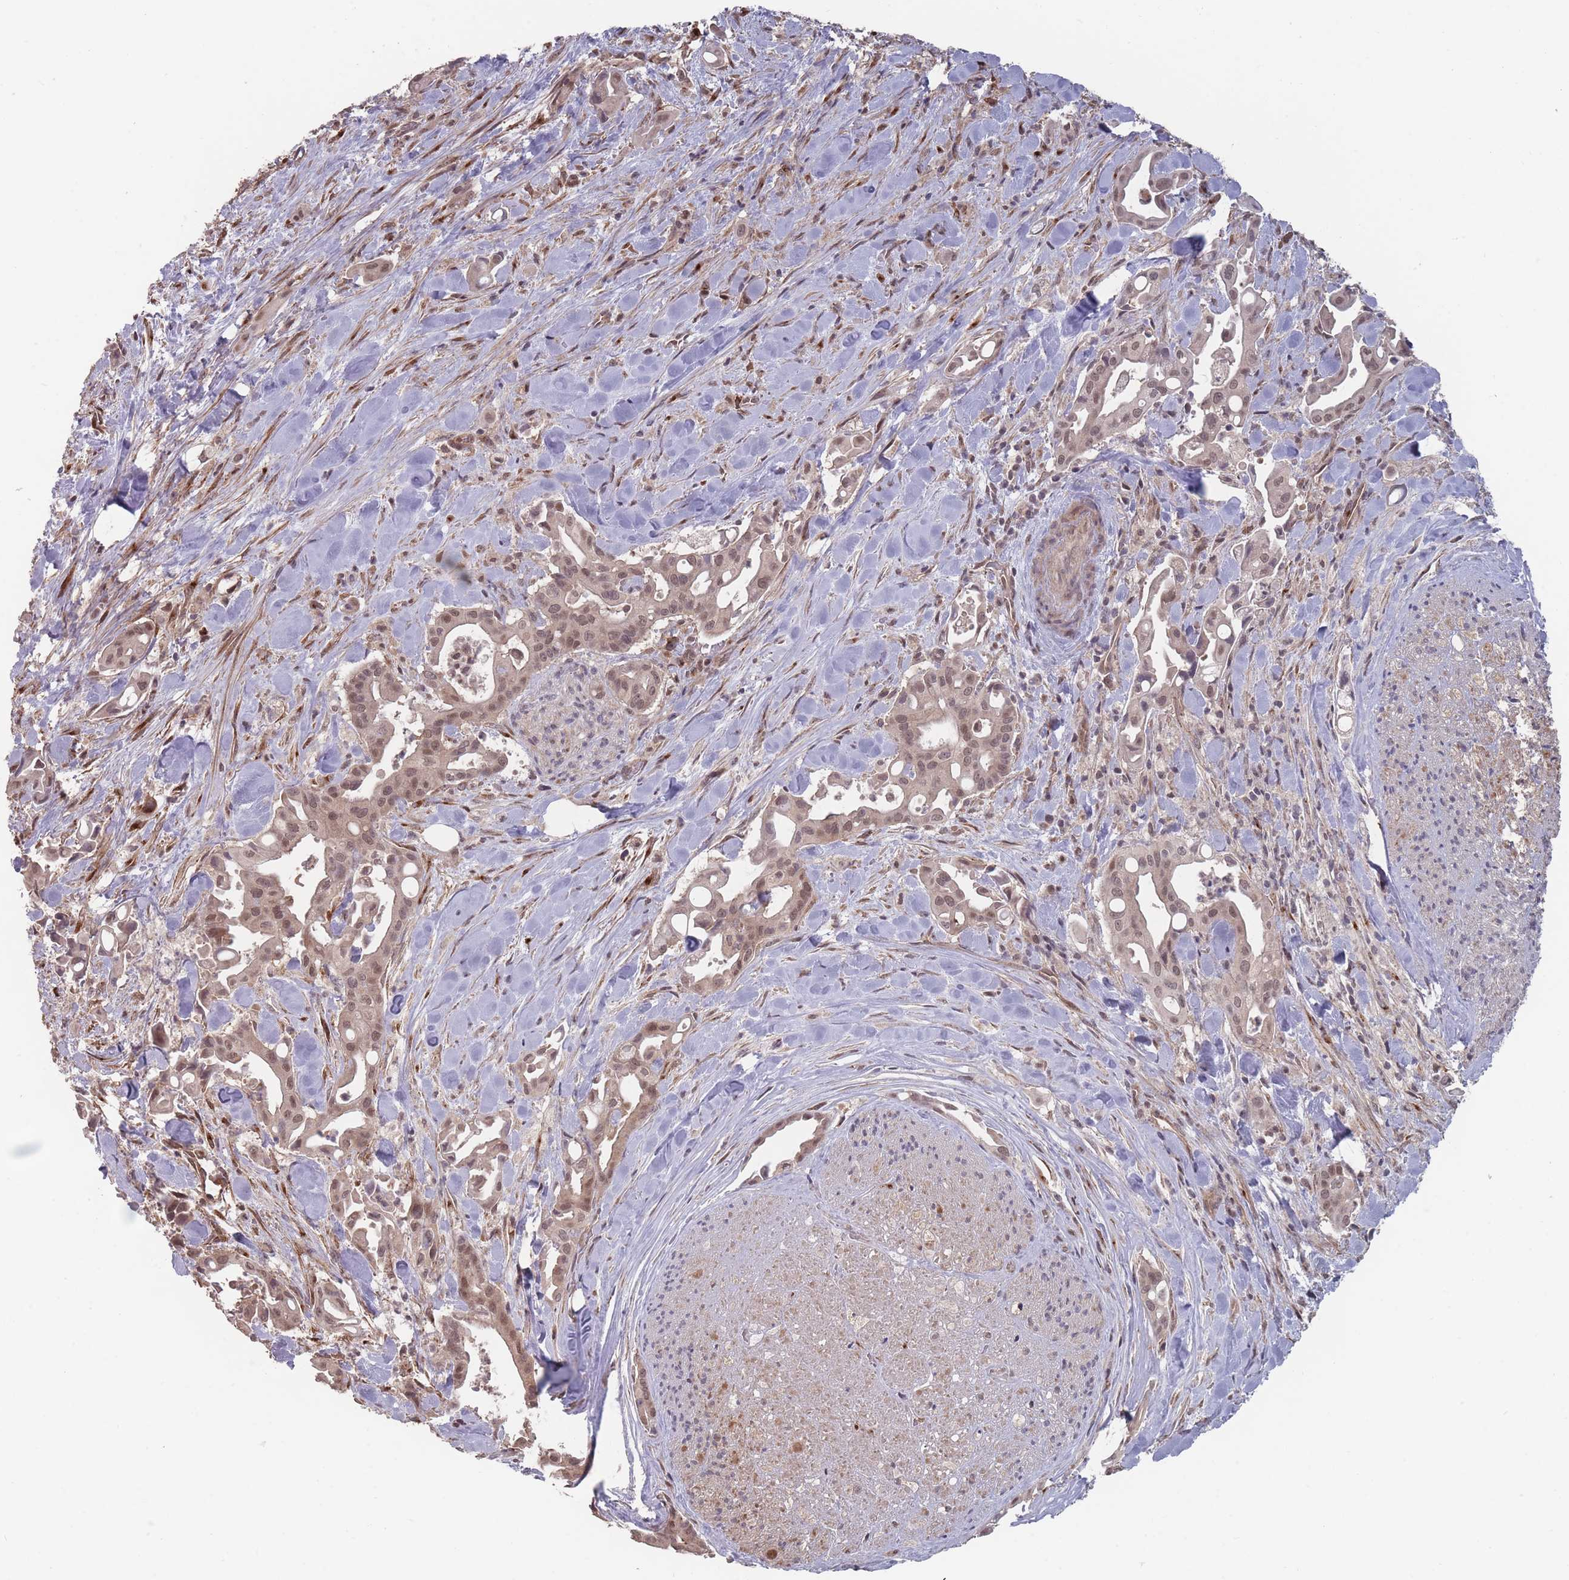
{"staining": {"intensity": "moderate", "quantity": ">75%", "location": "nuclear"}, "tissue": "liver cancer", "cell_type": "Tumor cells", "image_type": "cancer", "snomed": [{"axis": "morphology", "description": "Cholangiocarcinoma"}, {"axis": "topography", "description": "Liver"}], "caption": "Approximately >75% of tumor cells in human liver cancer show moderate nuclear protein positivity as visualized by brown immunohistochemical staining.", "gene": "CNTRL", "patient": {"sex": "female", "age": 68}}